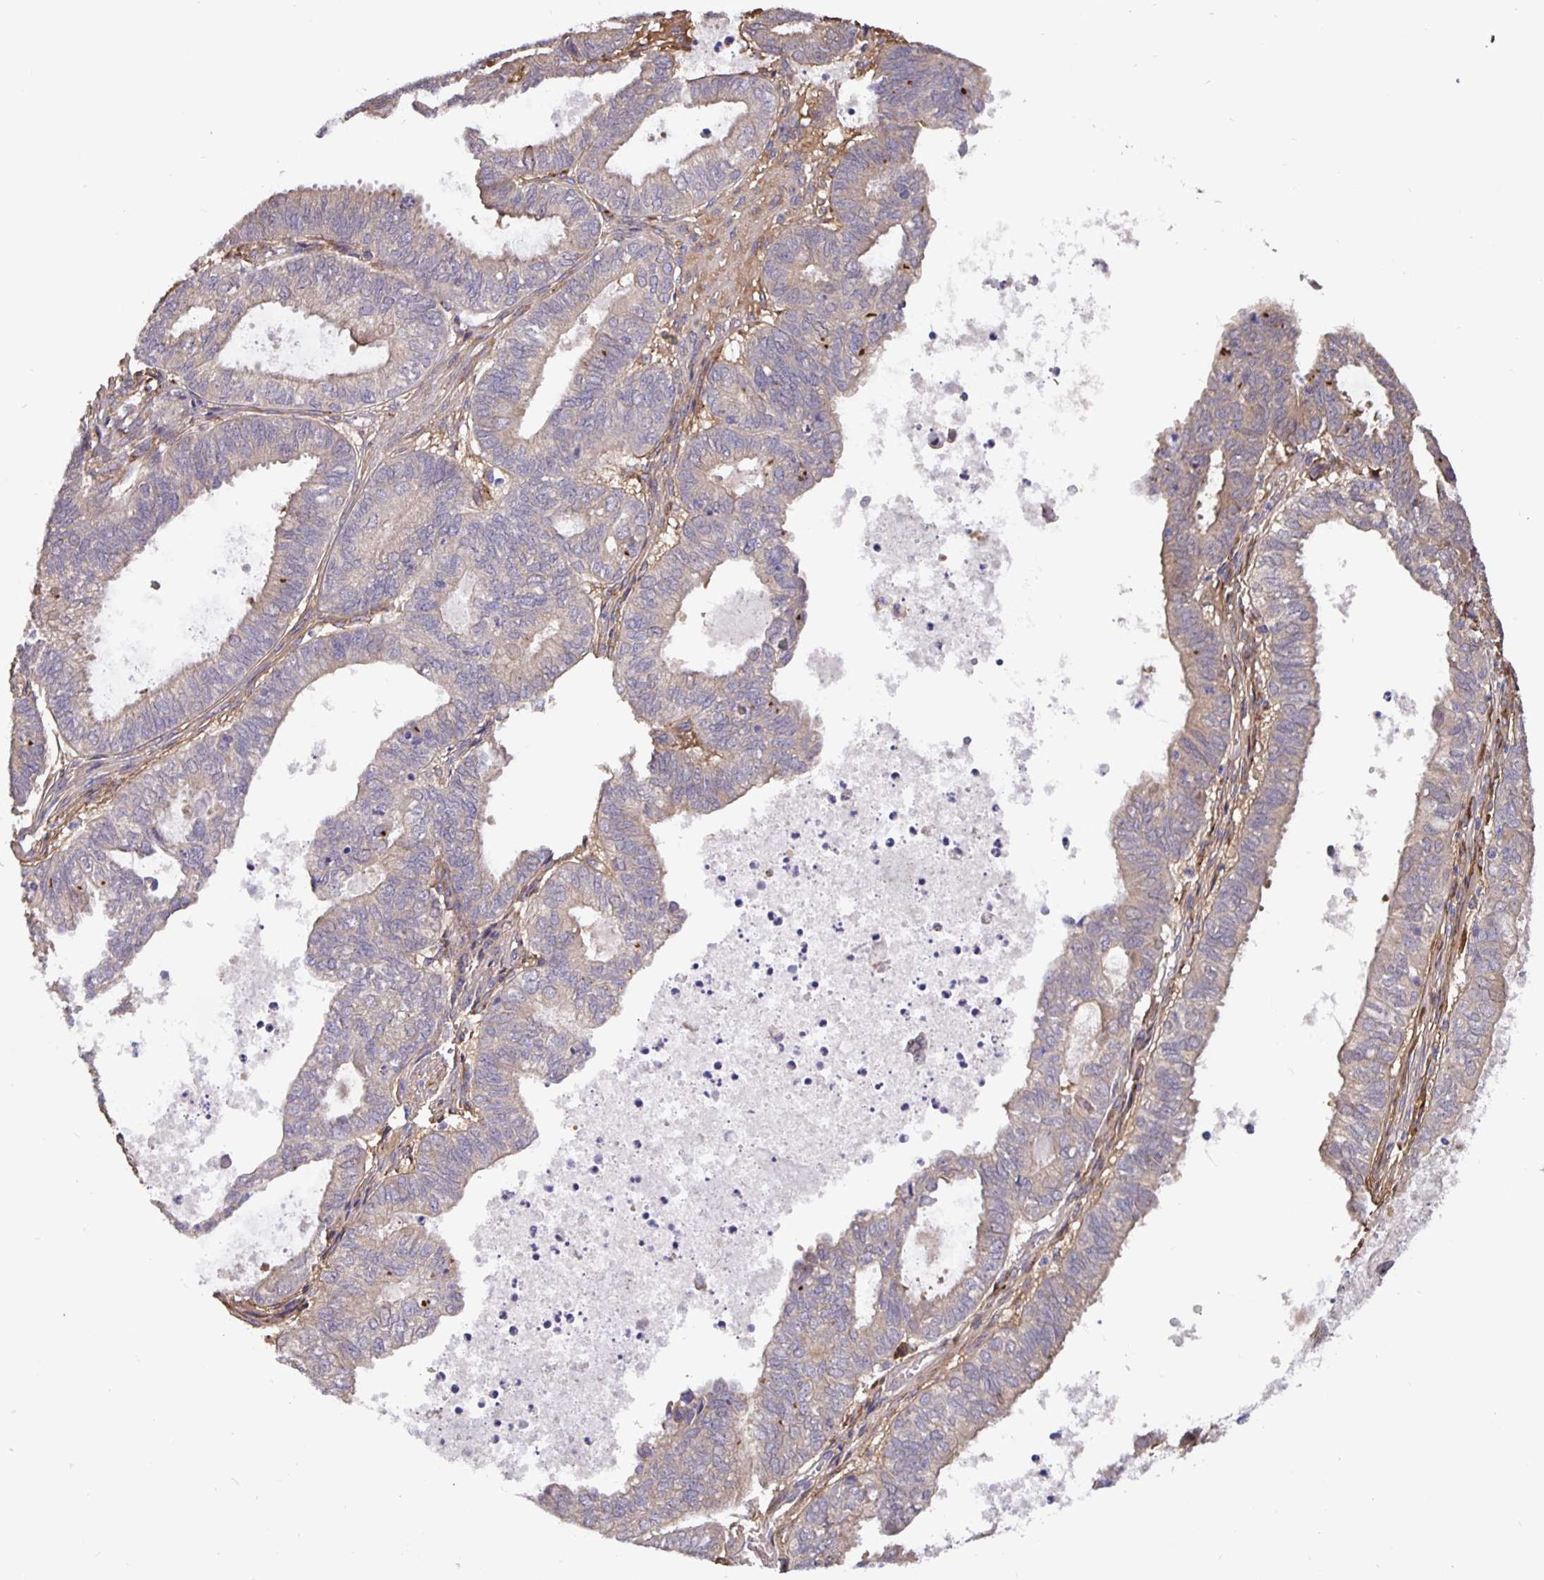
{"staining": {"intensity": "weak", "quantity": "25%-75%", "location": "cytoplasmic/membranous"}, "tissue": "ovarian cancer", "cell_type": "Tumor cells", "image_type": "cancer", "snomed": [{"axis": "morphology", "description": "Carcinoma, endometroid"}, {"axis": "topography", "description": "Ovary"}], "caption": "Human ovarian endometroid carcinoma stained with a brown dye exhibits weak cytoplasmic/membranous positive staining in approximately 25%-75% of tumor cells.", "gene": "EML6", "patient": {"sex": "female", "age": 64}}